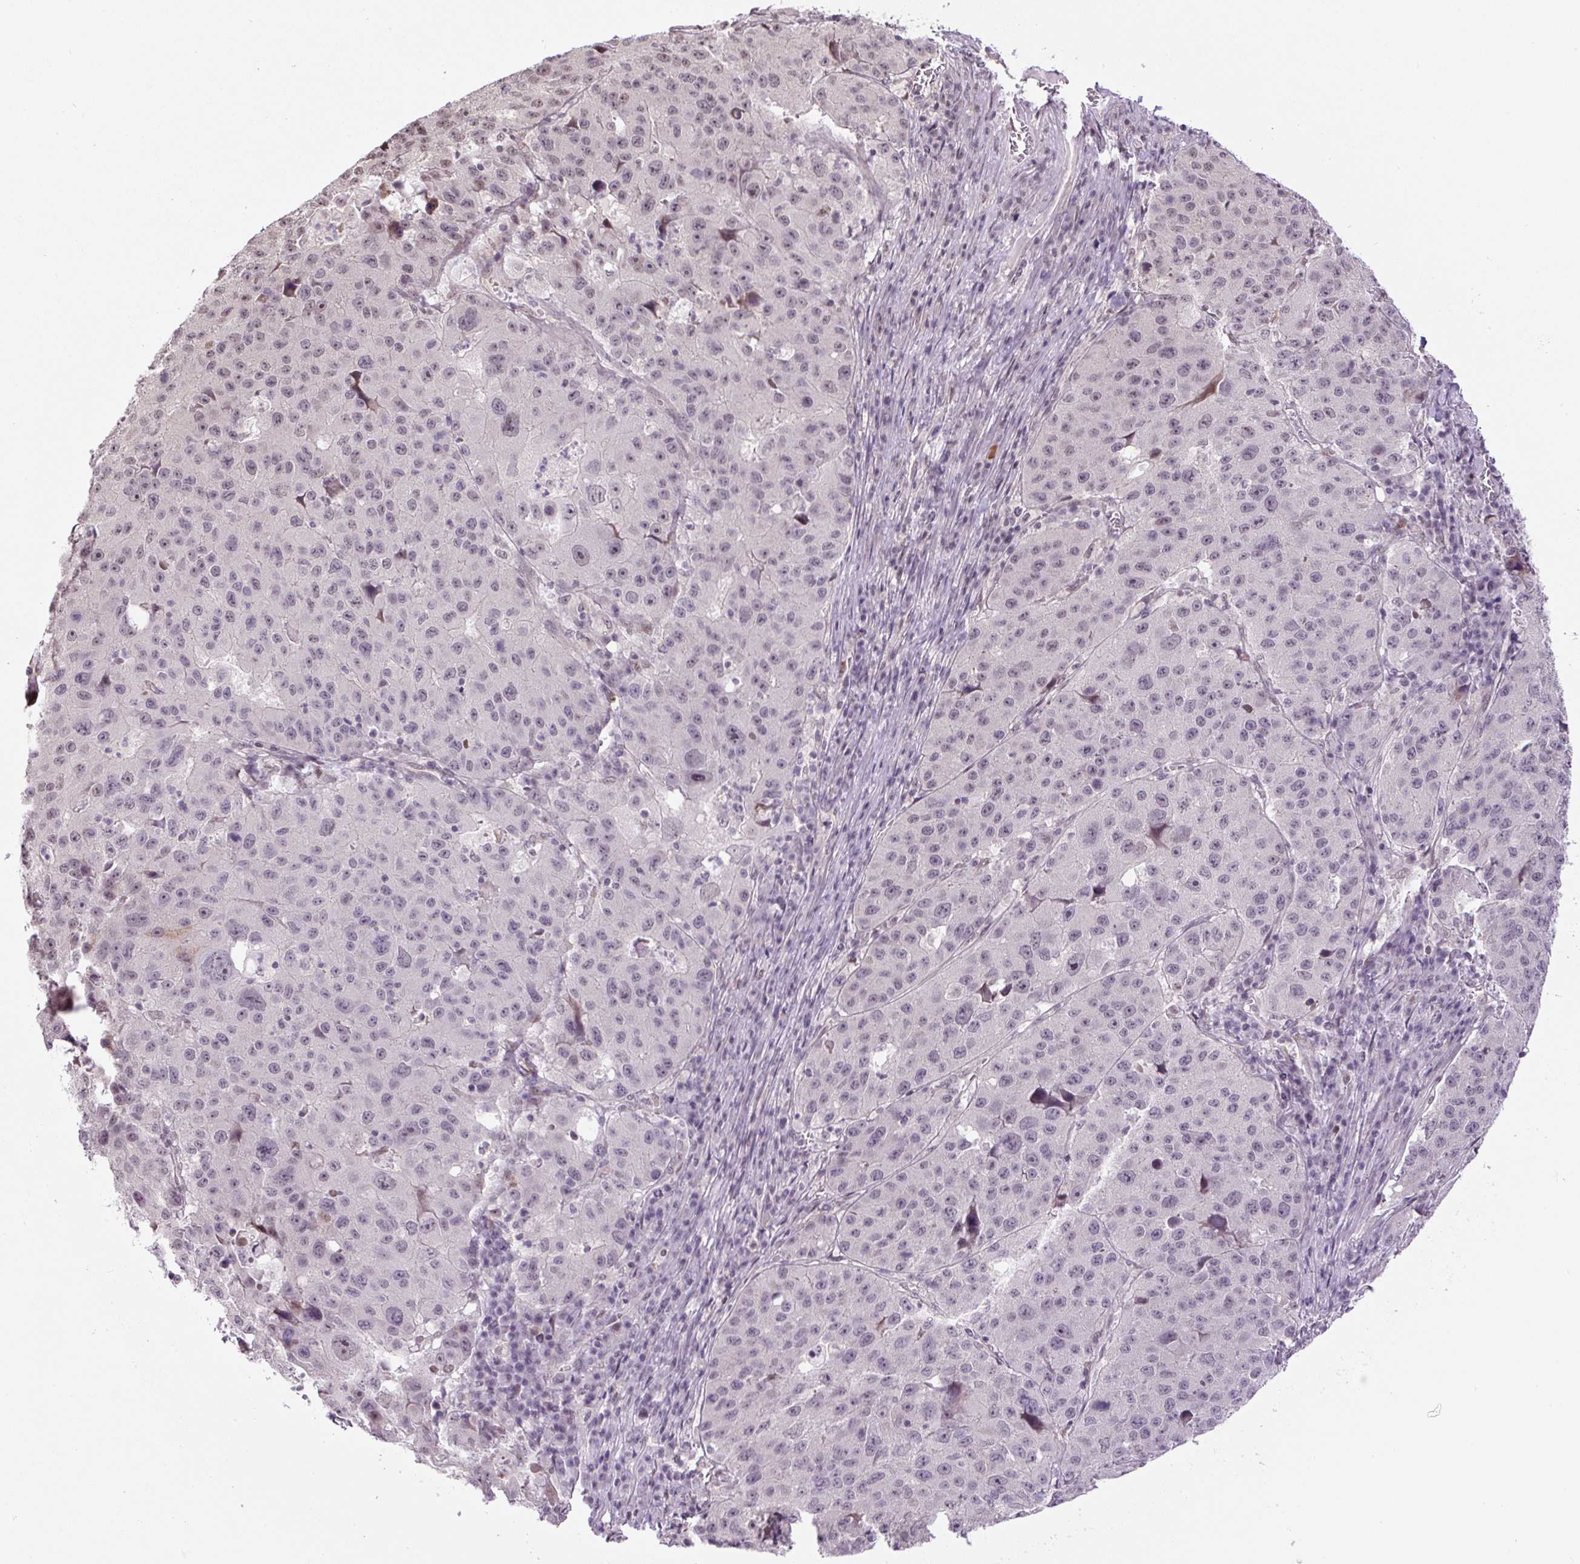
{"staining": {"intensity": "moderate", "quantity": "<25%", "location": "nuclear"}, "tissue": "stomach cancer", "cell_type": "Tumor cells", "image_type": "cancer", "snomed": [{"axis": "morphology", "description": "Adenocarcinoma, NOS"}, {"axis": "topography", "description": "Stomach"}], "caption": "Protein expression analysis of stomach cancer (adenocarcinoma) demonstrates moderate nuclear positivity in about <25% of tumor cells.", "gene": "TCFL5", "patient": {"sex": "male", "age": 71}}